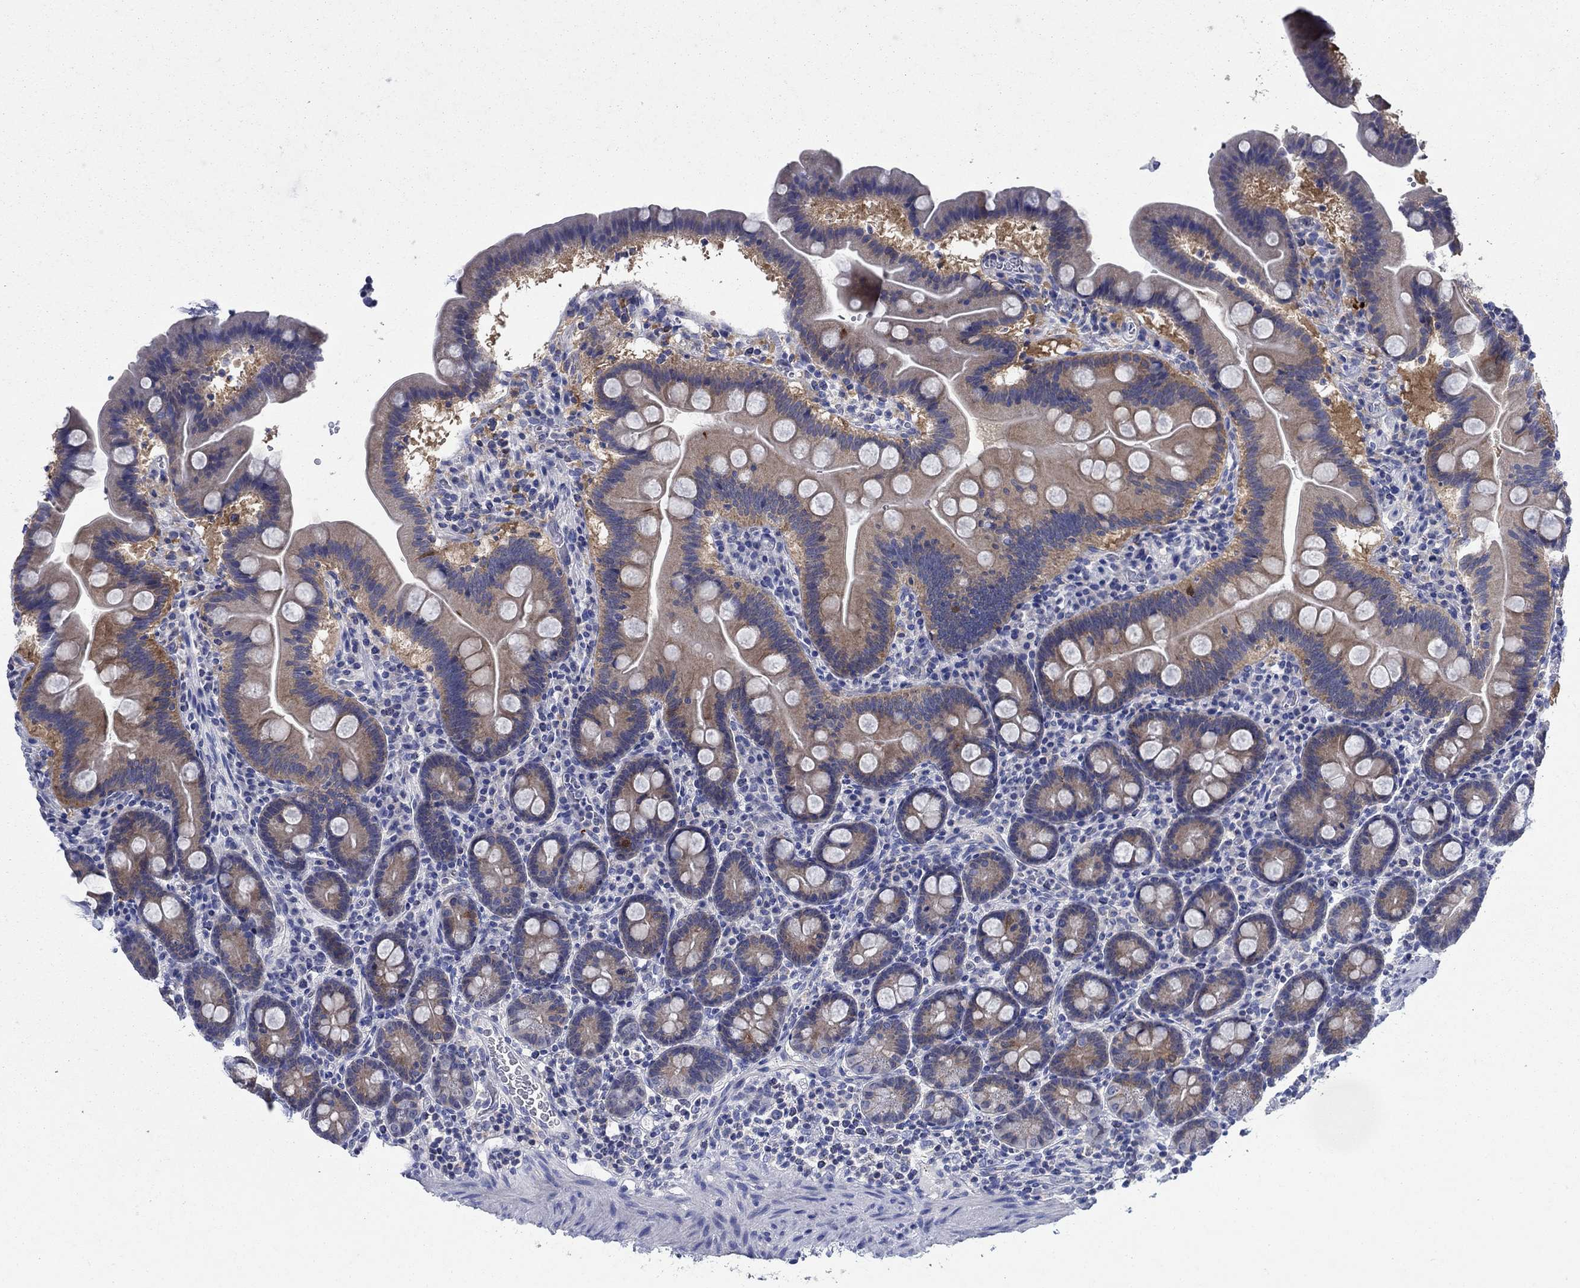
{"staining": {"intensity": "weak", "quantity": "25%-75%", "location": "cytoplasmic/membranous"}, "tissue": "duodenum", "cell_type": "Glandular cells", "image_type": "normal", "snomed": [{"axis": "morphology", "description": "Normal tissue, NOS"}, {"axis": "topography", "description": "Duodenum"}], "caption": "Benign duodenum shows weak cytoplasmic/membranous staining in approximately 25%-75% of glandular cells, visualized by immunohistochemistry. The staining was performed using DAB (3,3'-diaminobenzidine) to visualize the protein expression in brown, while the nuclei were stained in blue with hematoxylin (Magnification: 20x).", "gene": "SULT2B1", "patient": {"sex": "male", "age": 59}}